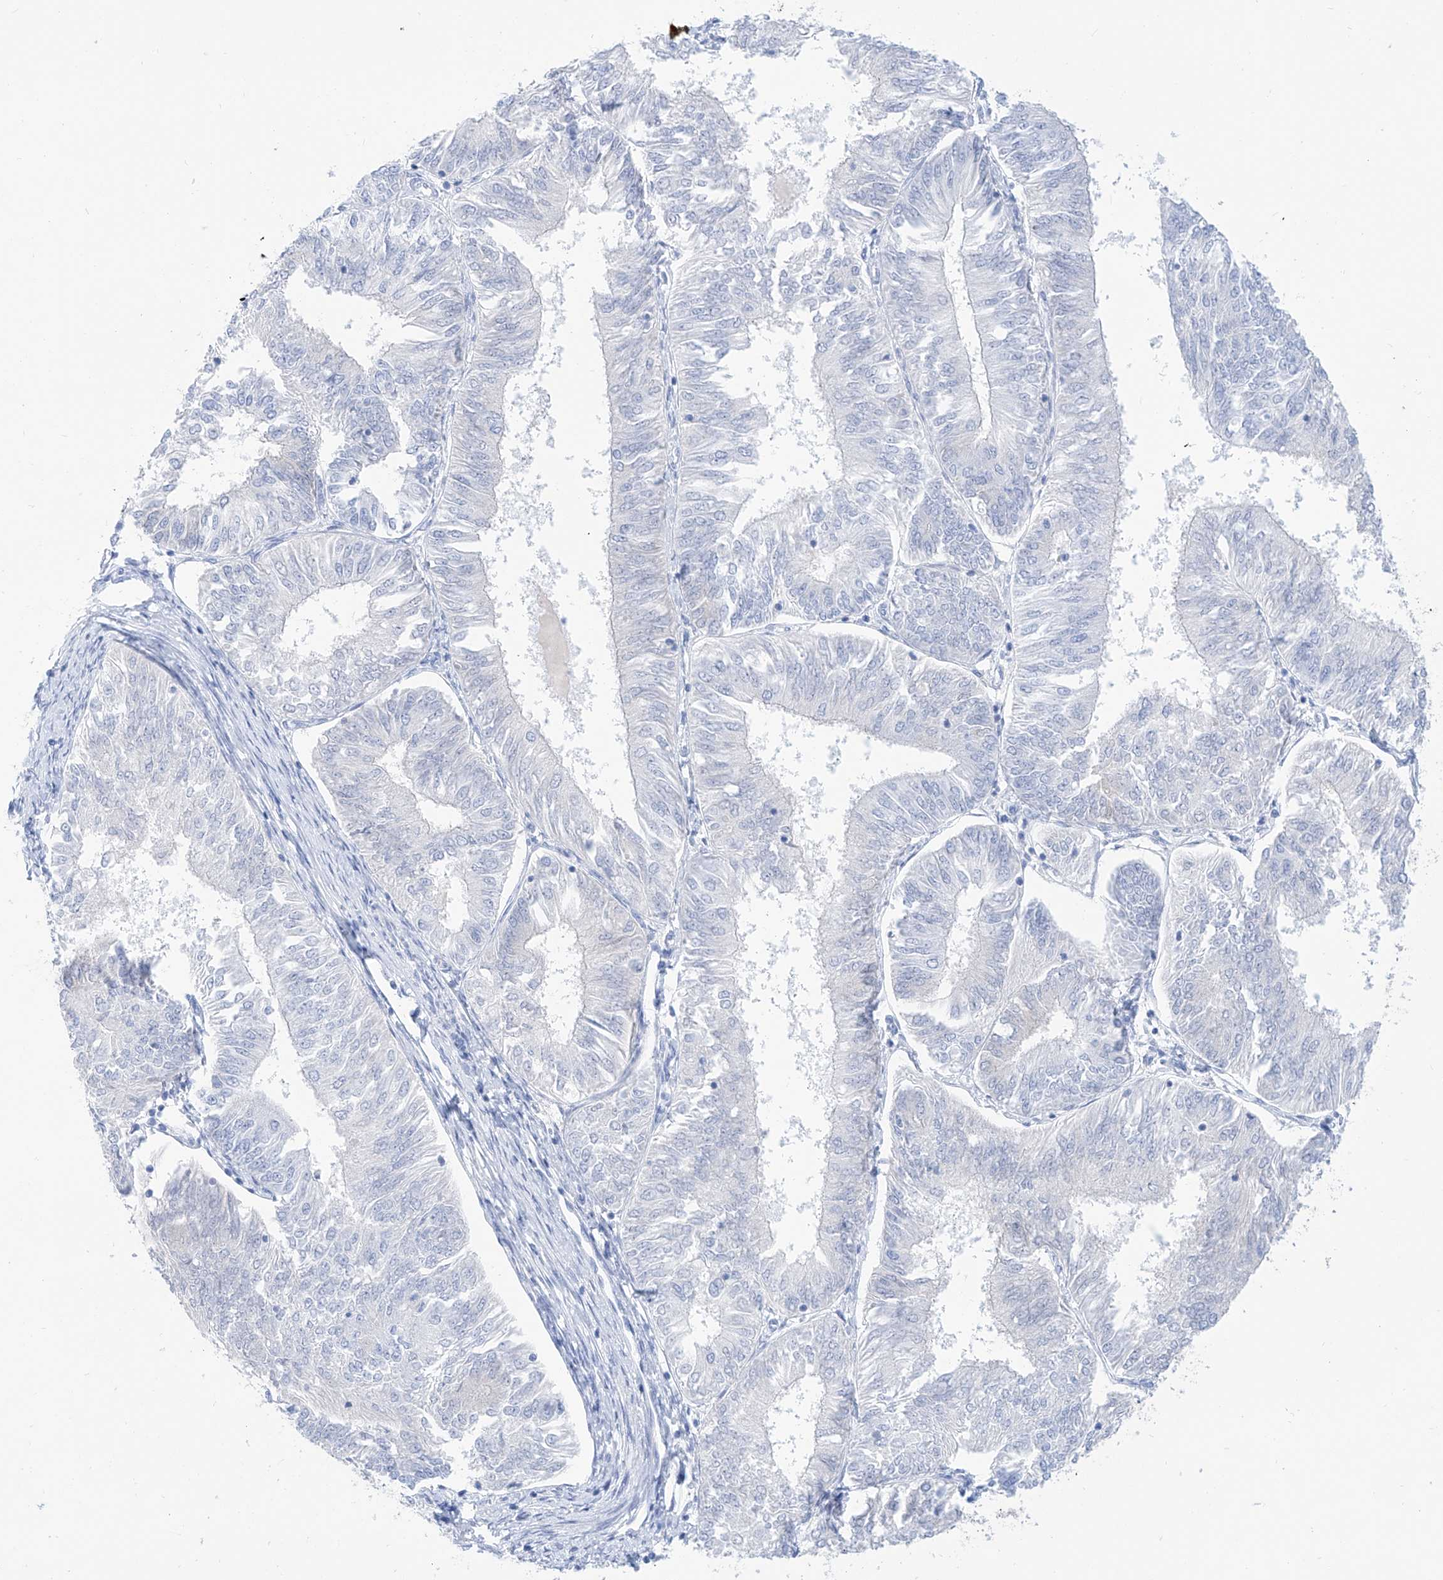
{"staining": {"intensity": "negative", "quantity": "none", "location": "none"}, "tissue": "endometrial cancer", "cell_type": "Tumor cells", "image_type": "cancer", "snomed": [{"axis": "morphology", "description": "Adenocarcinoma, NOS"}, {"axis": "topography", "description": "Endometrium"}], "caption": "Tumor cells show no significant protein expression in endometrial cancer.", "gene": "PDXK", "patient": {"sex": "female", "age": 58}}